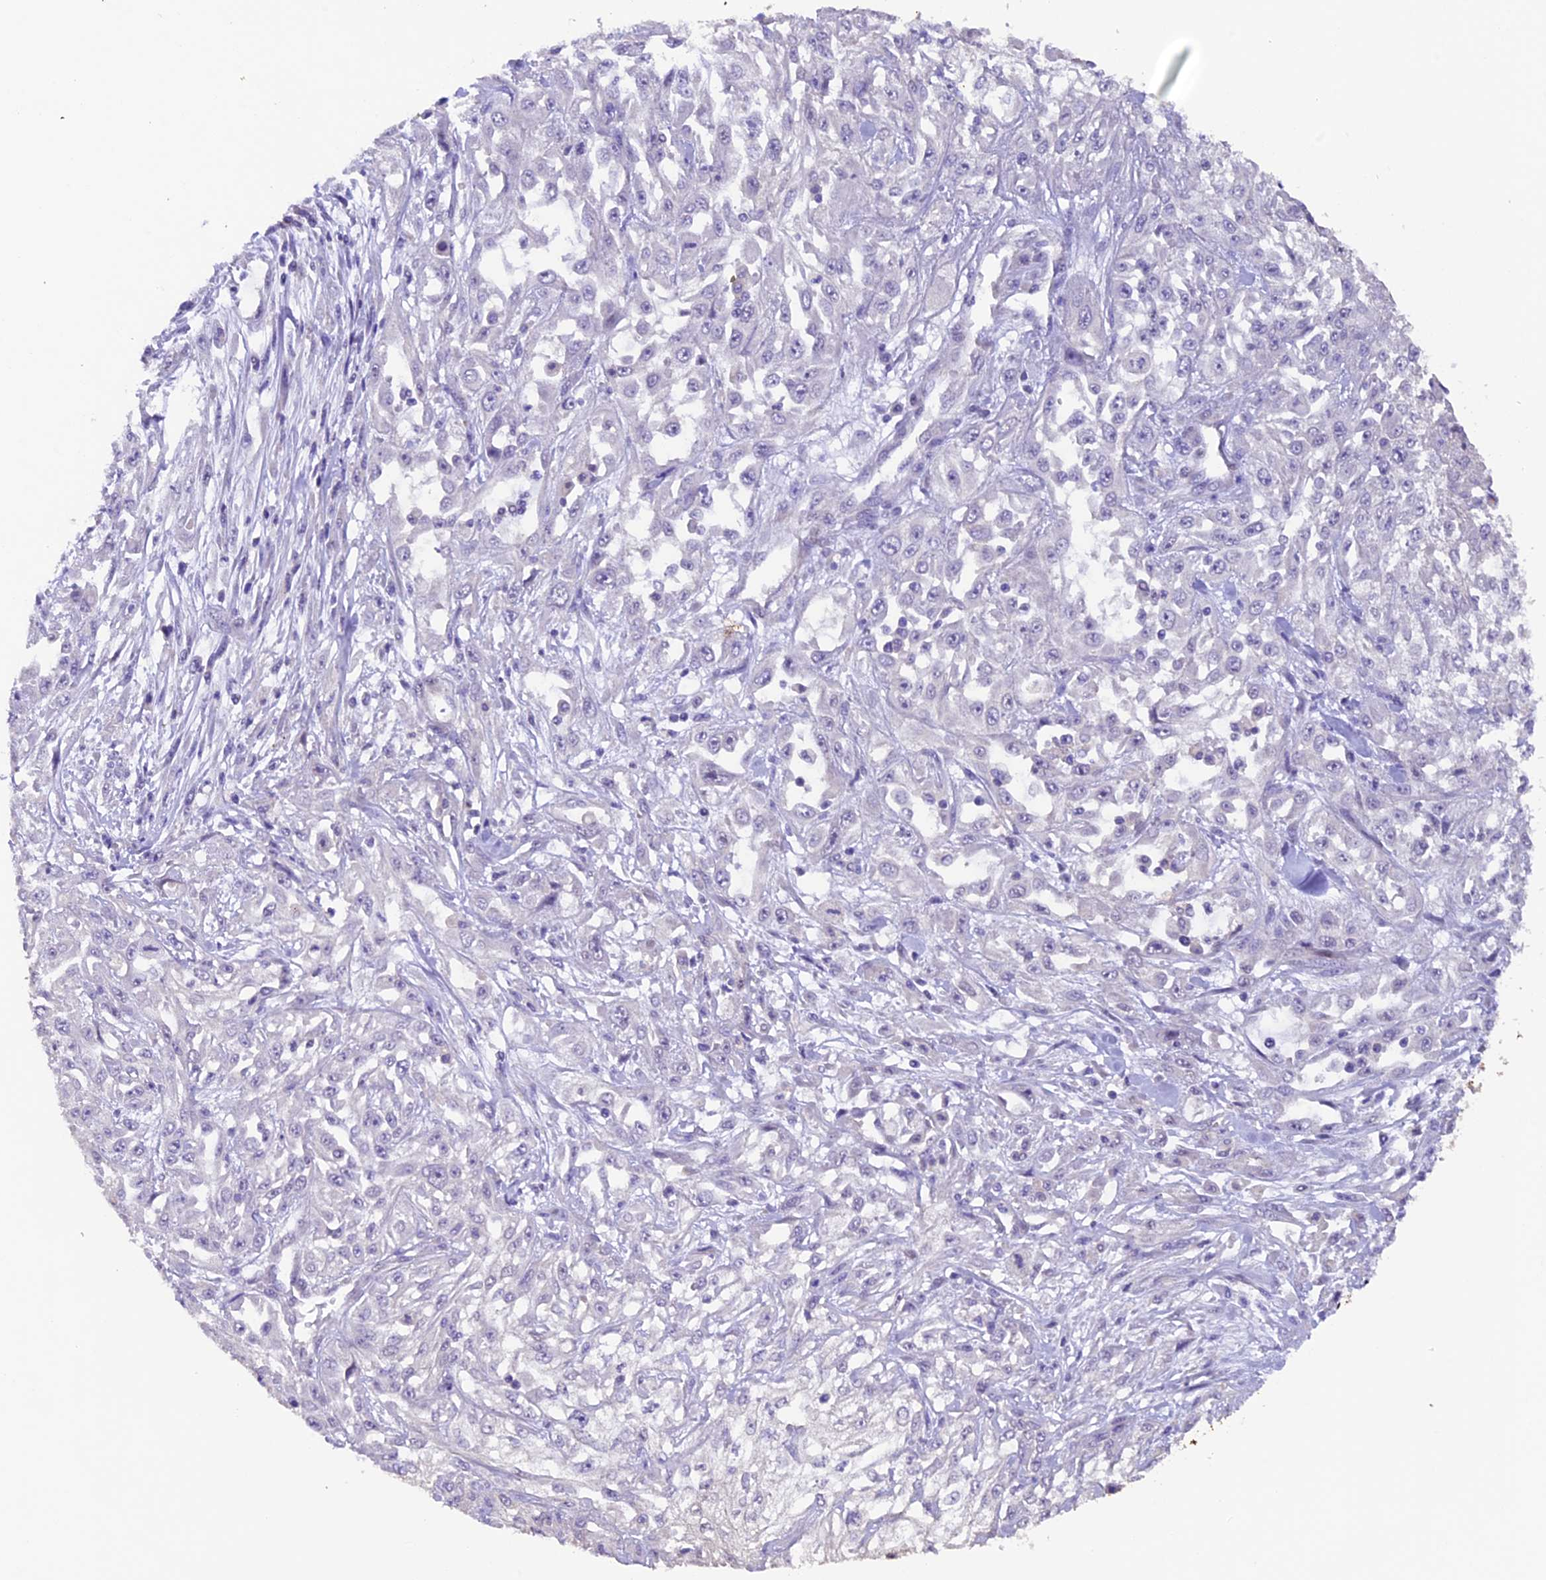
{"staining": {"intensity": "negative", "quantity": "none", "location": "none"}, "tissue": "skin cancer", "cell_type": "Tumor cells", "image_type": "cancer", "snomed": [{"axis": "morphology", "description": "Squamous cell carcinoma, NOS"}, {"axis": "morphology", "description": "Squamous cell carcinoma, metastatic, NOS"}, {"axis": "topography", "description": "Skin"}, {"axis": "topography", "description": "Lymph node"}], "caption": "Tumor cells are negative for brown protein staining in skin cancer. The staining was performed using DAB (3,3'-diaminobenzidine) to visualize the protein expression in brown, while the nuclei were stained in blue with hematoxylin (Magnification: 20x).", "gene": "NCK2", "patient": {"sex": "male", "age": 75}}